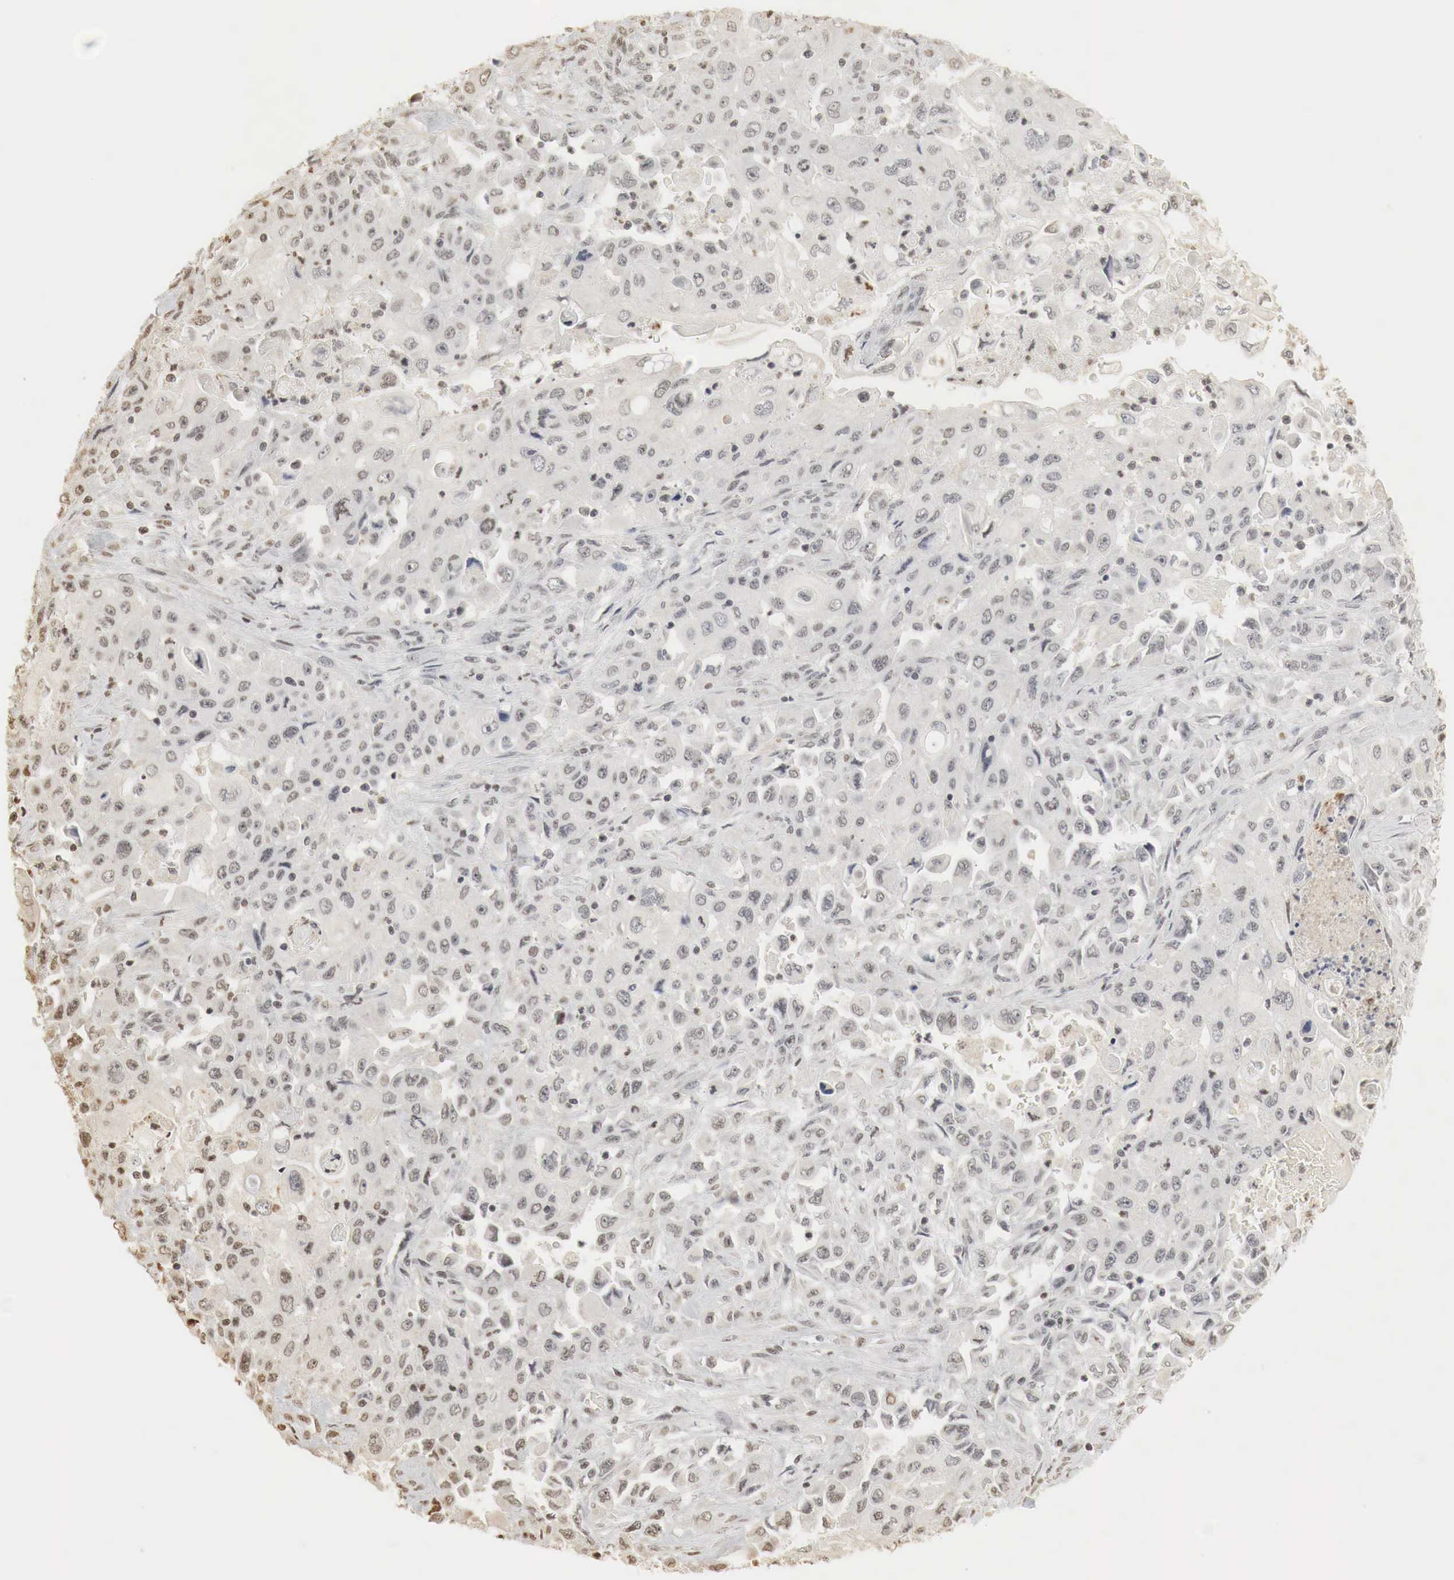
{"staining": {"intensity": "weak", "quantity": "25%-75%", "location": "nuclear"}, "tissue": "pancreatic cancer", "cell_type": "Tumor cells", "image_type": "cancer", "snomed": [{"axis": "morphology", "description": "Adenocarcinoma, NOS"}, {"axis": "topography", "description": "Pancreas"}], "caption": "Human pancreatic cancer (adenocarcinoma) stained with a protein marker displays weak staining in tumor cells.", "gene": "ERBB4", "patient": {"sex": "male", "age": 70}}